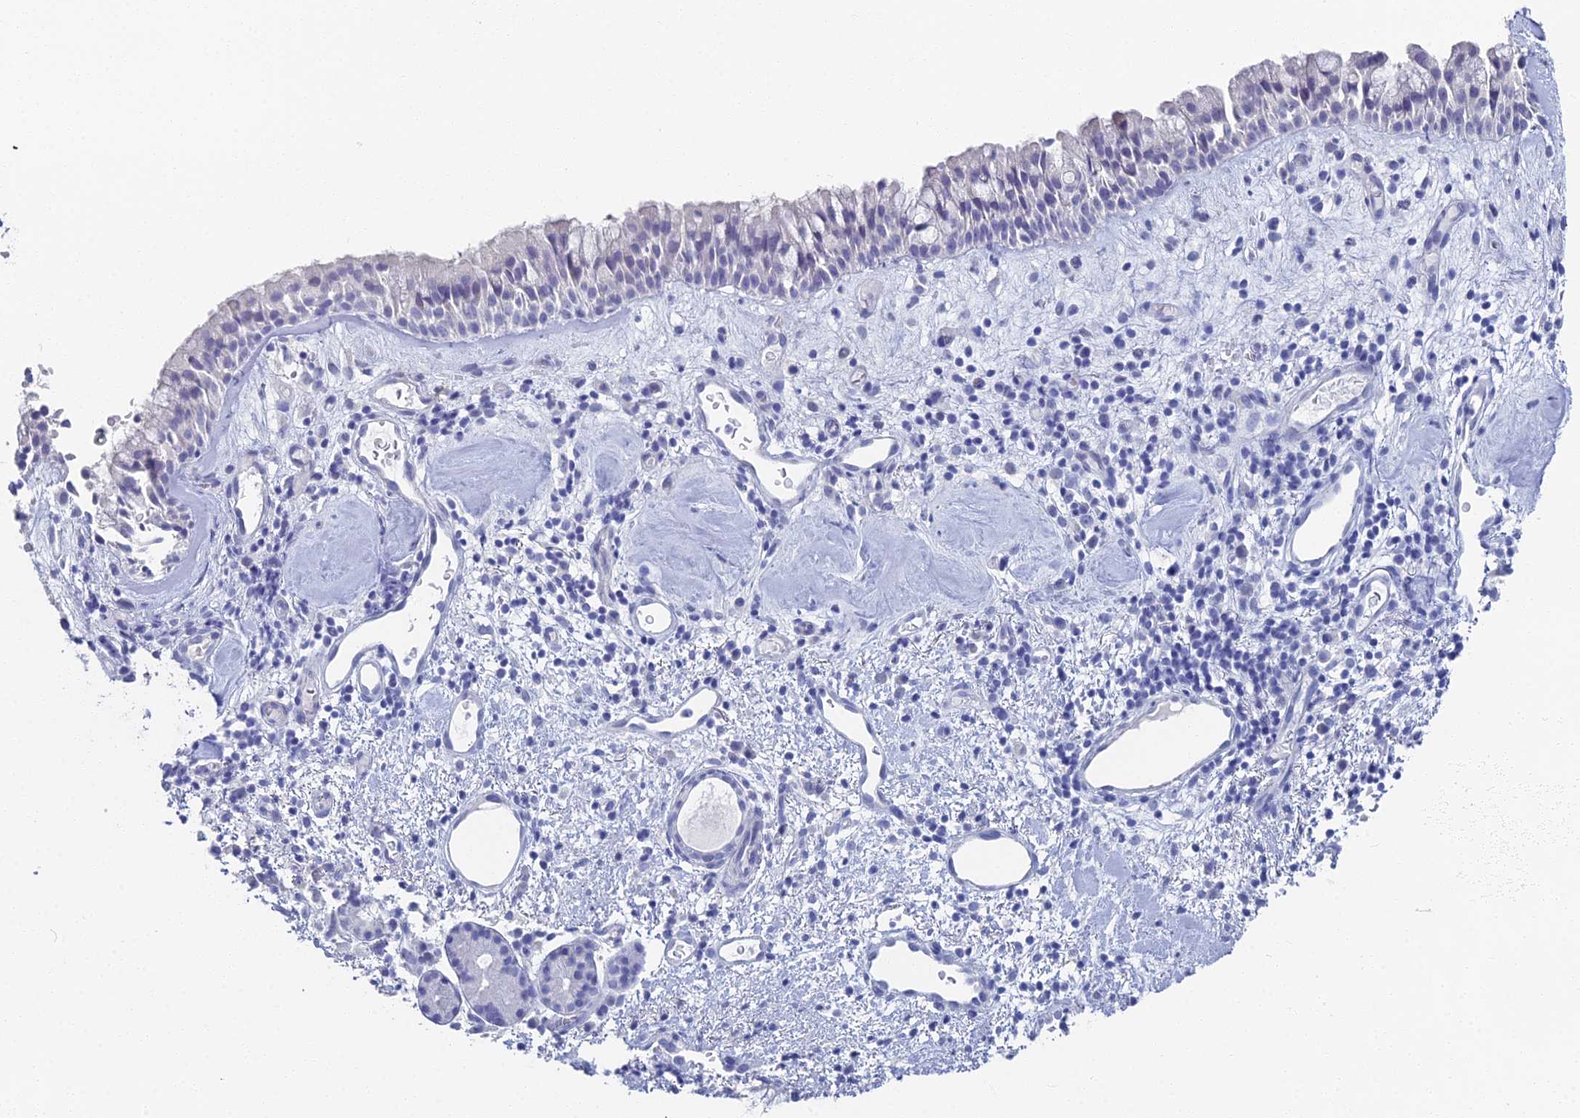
{"staining": {"intensity": "negative", "quantity": "none", "location": "none"}, "tissue": "nasopharynx", "cell_type": "Respiratory epithelial cells", "image_type": "normal", "snomed": [{"axis": "morphology", "description": "Normal tissue, NOS"}, {"axis": "topography", "description": "Nasopharynx"}], "caption": "Immunohistochemistry (IHC) micrograph of normal nasopharynx stained for a protein (brown), which exhibits no expression in respiratory epithelial cells.", "gene": "ALPP", "patient": {"sex": "male", "age": 82}}